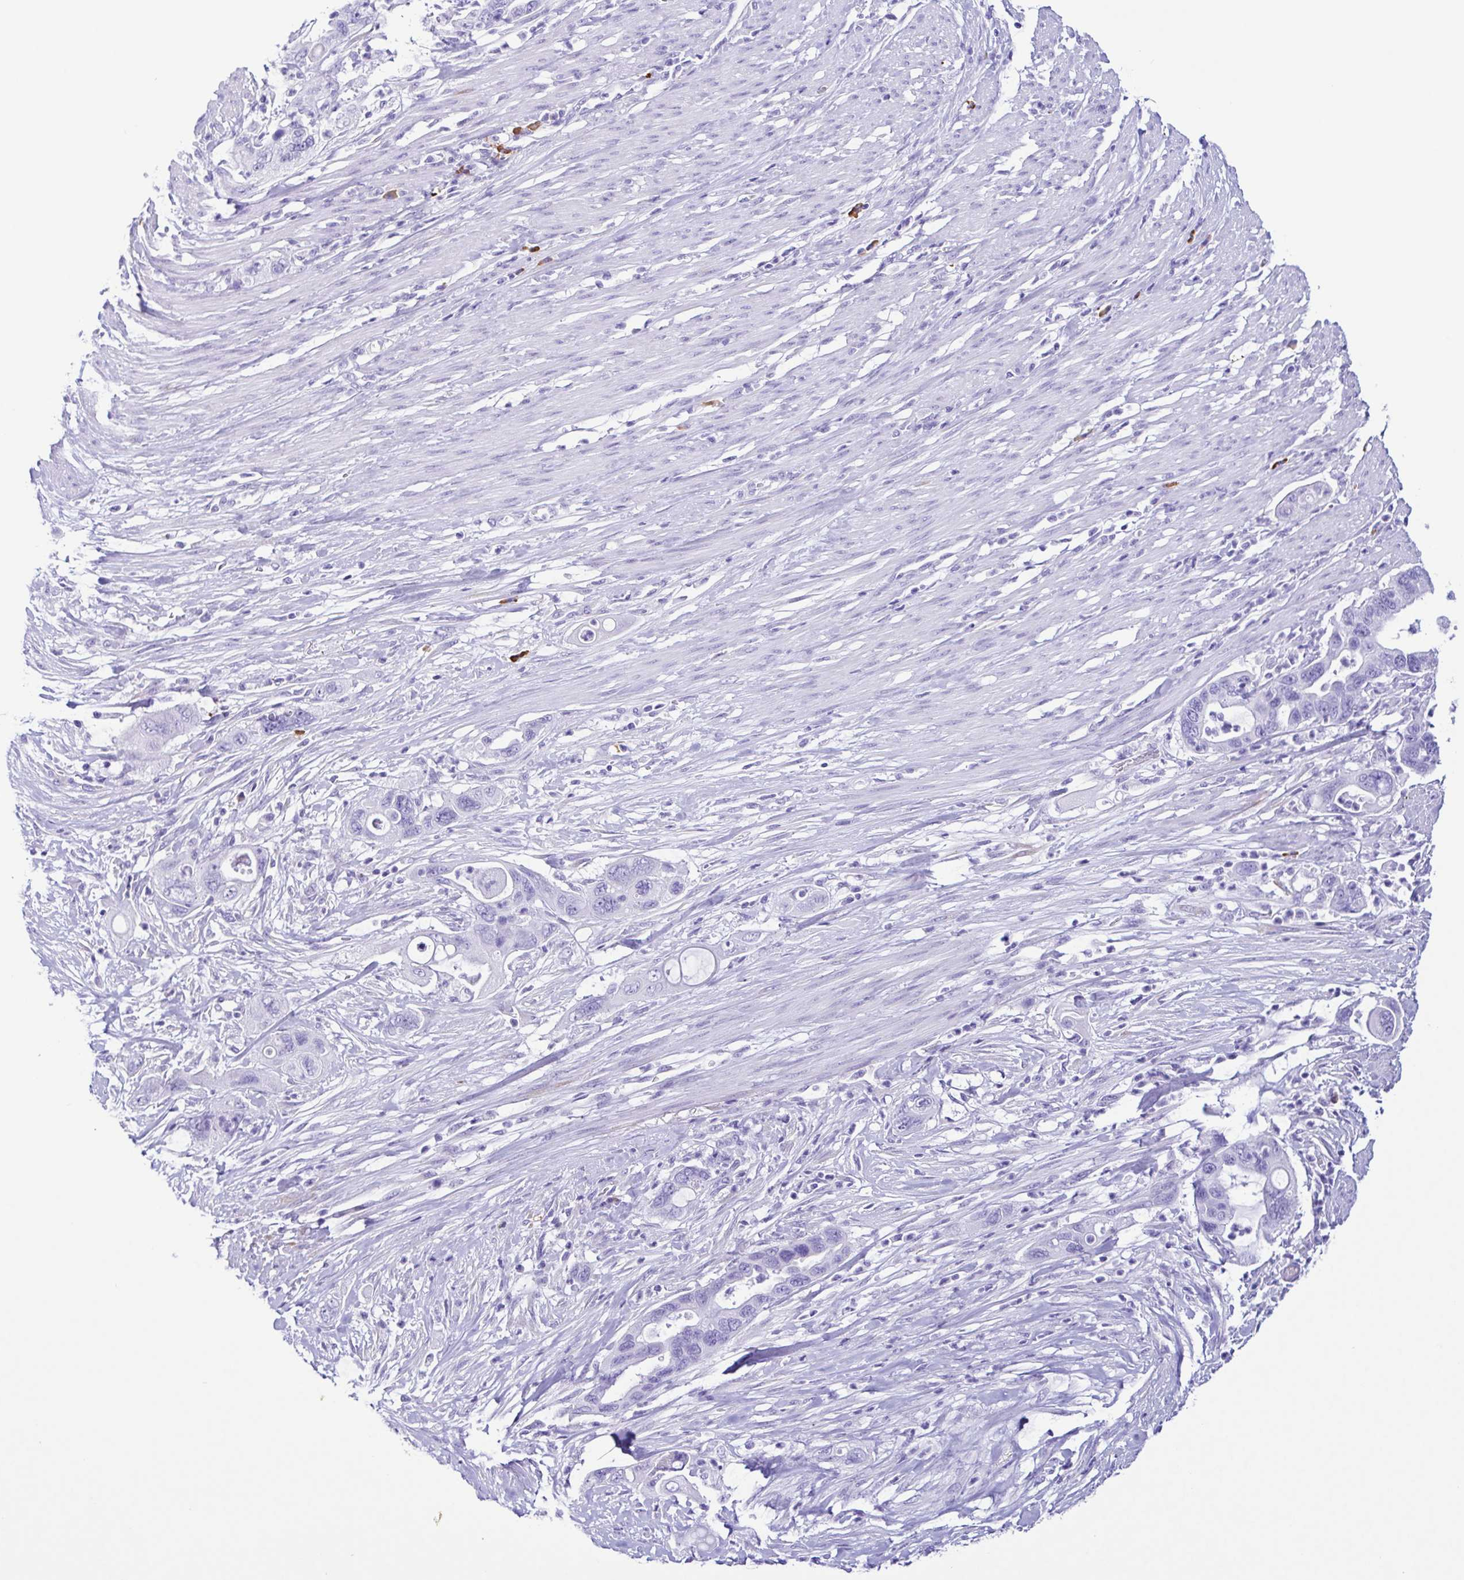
{"staining": {"intensity": "negative", "quantity": "none", "location": "none"}, "tissue": "pancreatic cancer", "cell_type": "Tumor cells", "image_type": "cancer", "snomed": [{"axis": "morphology", "description": "Adenocarcinoma, NOS"}, {"axis": "topography", "description": "Pancreas"}], "caption": "Immunohistochemistry (IHC) photomicrograph of neoplastic tissue: human pancreatic cancer (adenocarcinoma) stained with DAB reveals no significant protein expression in tumor cells. (IHC, brightfield microscopy, high magnification).", "gene": "PIGF", "patient": {"sex": "female", "age": 71}}